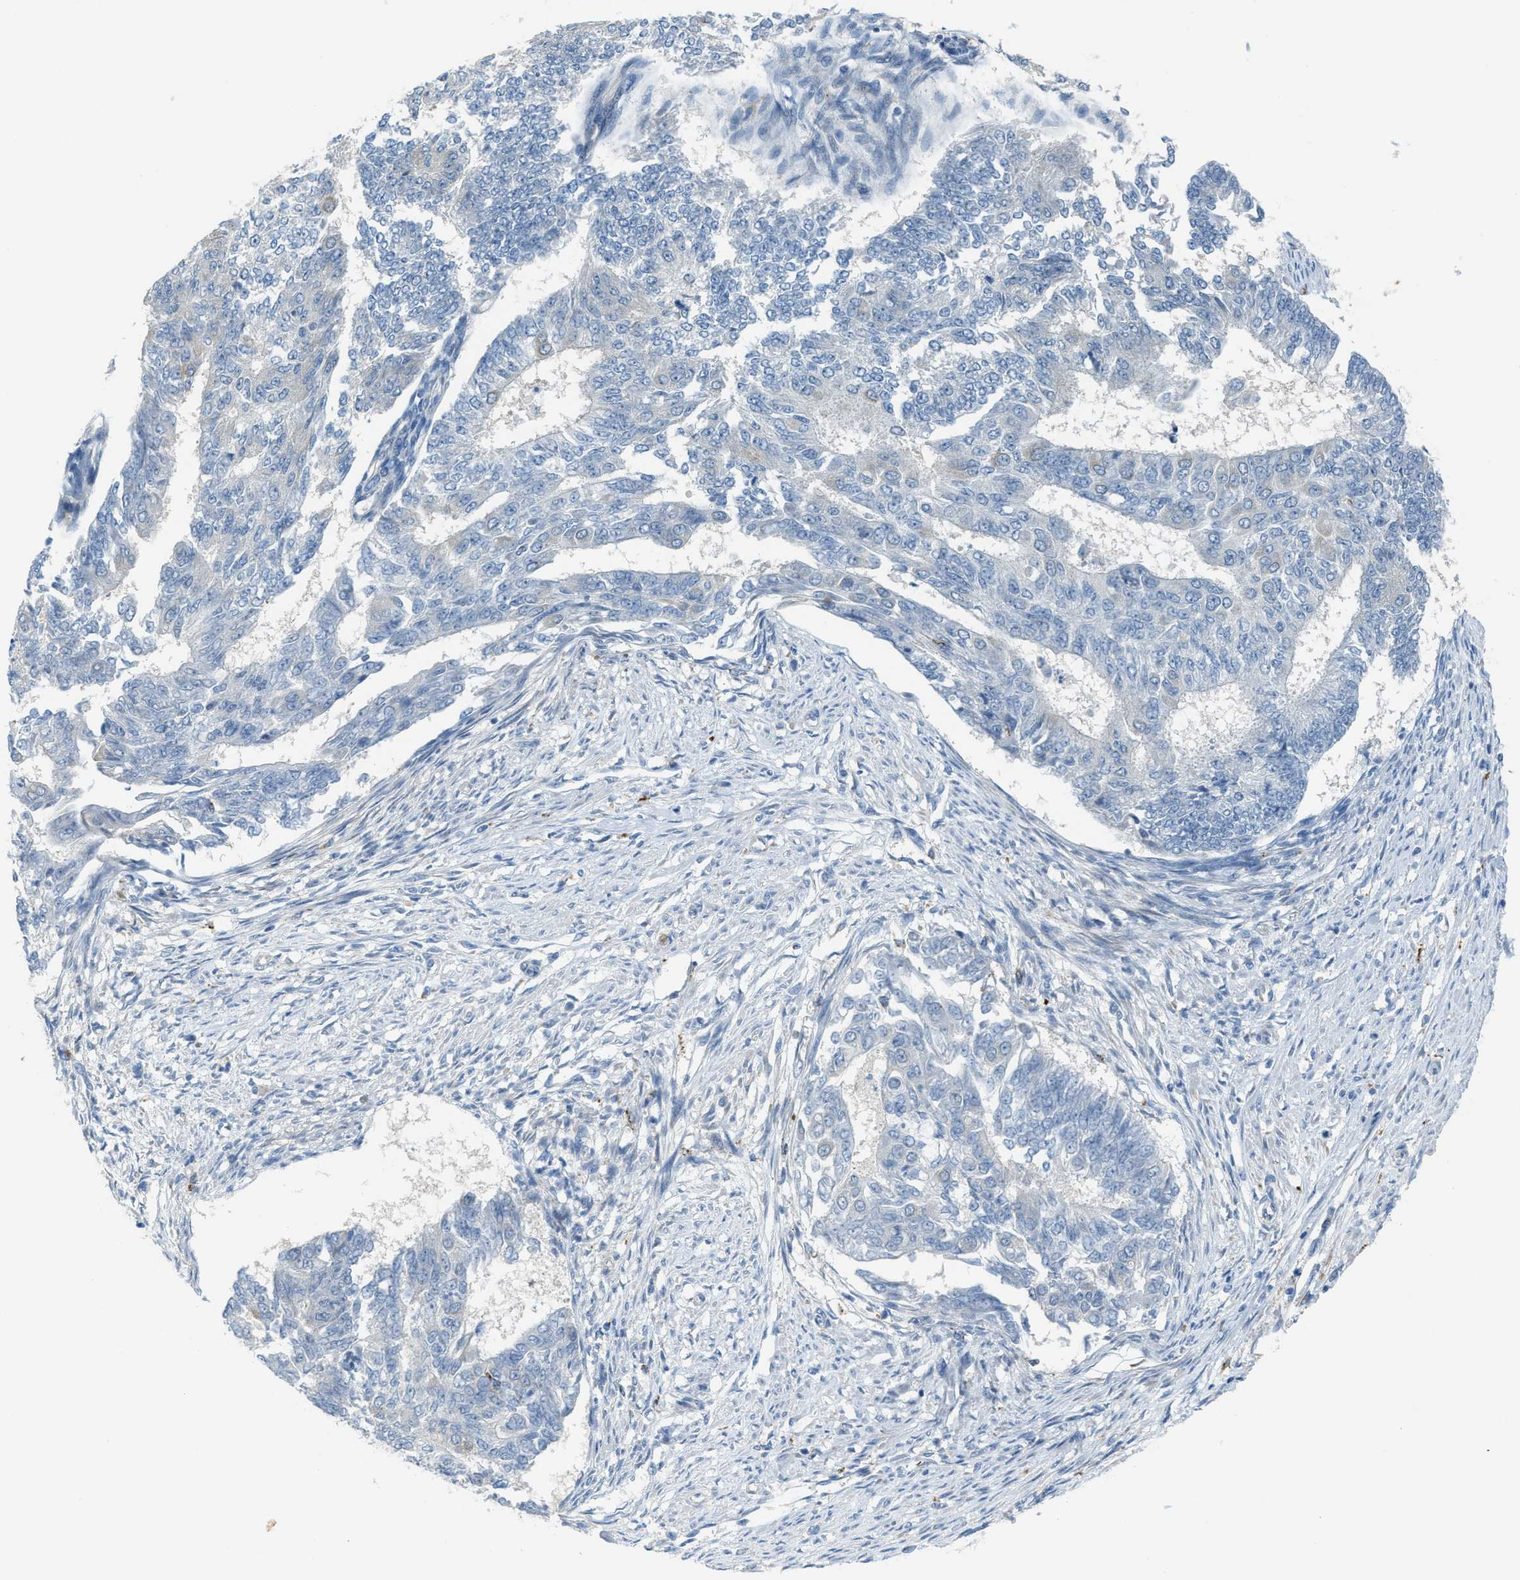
{"staining": {"intensity": "negative", "quantity": "none", "location": "none"}, "tissue": "endometrial cancer", "cell_type": "Tumor cells", "image_type": "cancer", "snomed": [{"axis": "morphology", "description": "Adenocarcinoma, NOS"}, {"axis": "topography", "description": "Endometrium"}], "caption": "Immunohistochemical staining of human endometrial adenocarcinoma shows no significant expression in tumor cells. The staining was performed using DAB (3,3'-diaminobenzidine) to visualize the protein expression in brown, while the nuclei were stained in blue with hematoxylin (Magnification: 20x).", "gene": "KLHDC10", "patient": {"sex": "female", "age": 32}}